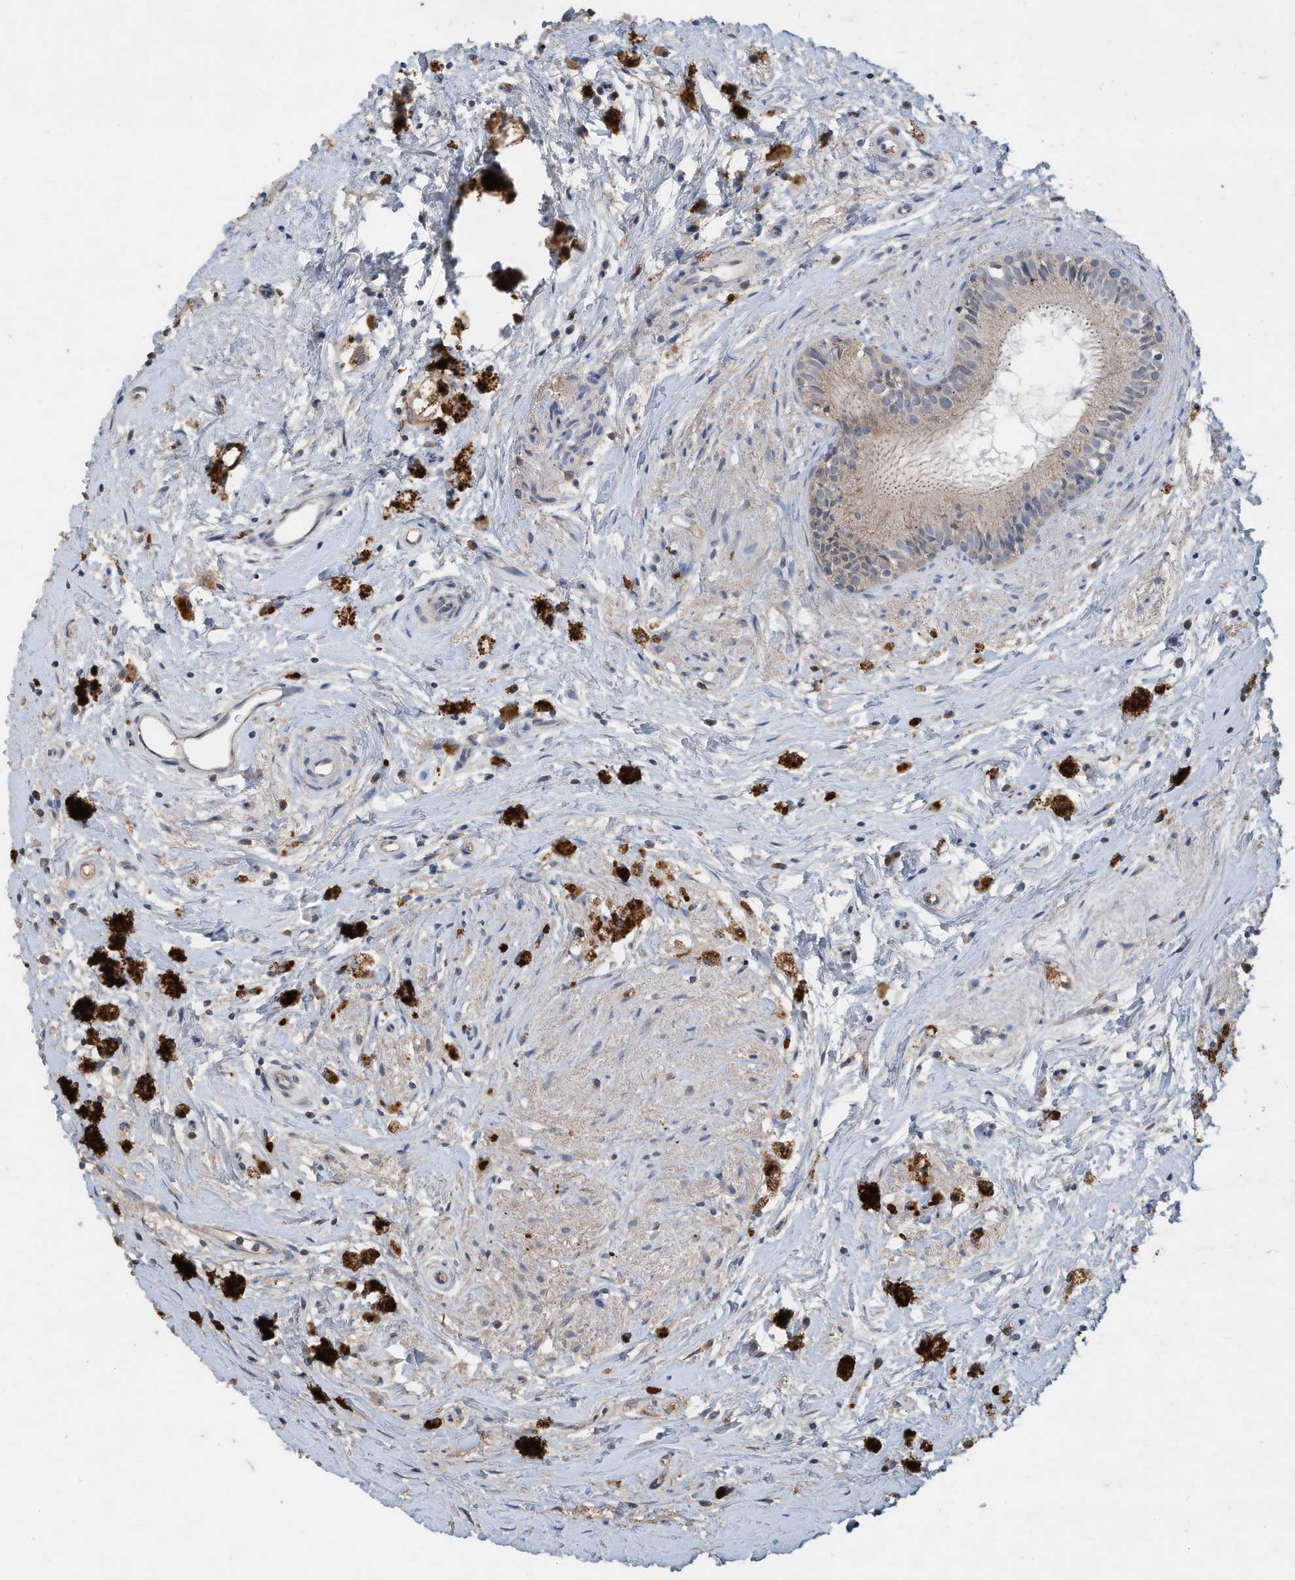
{"staining": {"intensity": "negative", "quantity": "none", "location": "none"}, "tissue": "epididymis", "cell_type": "Glandular cells", "image_type": "normal", "snomed": [{"axis": "morphology", "description": "Normal tissue, NOS"}, {"axis": "topography", "description": "Epididymis"}], "caption": "Immunohistochemical staining of normal human epididymis displays no significant staining in glandular cells. (DAB IHC, high magnification).", "gene": "CAPN13", "patient": {"sex": "male", "age": 80}}